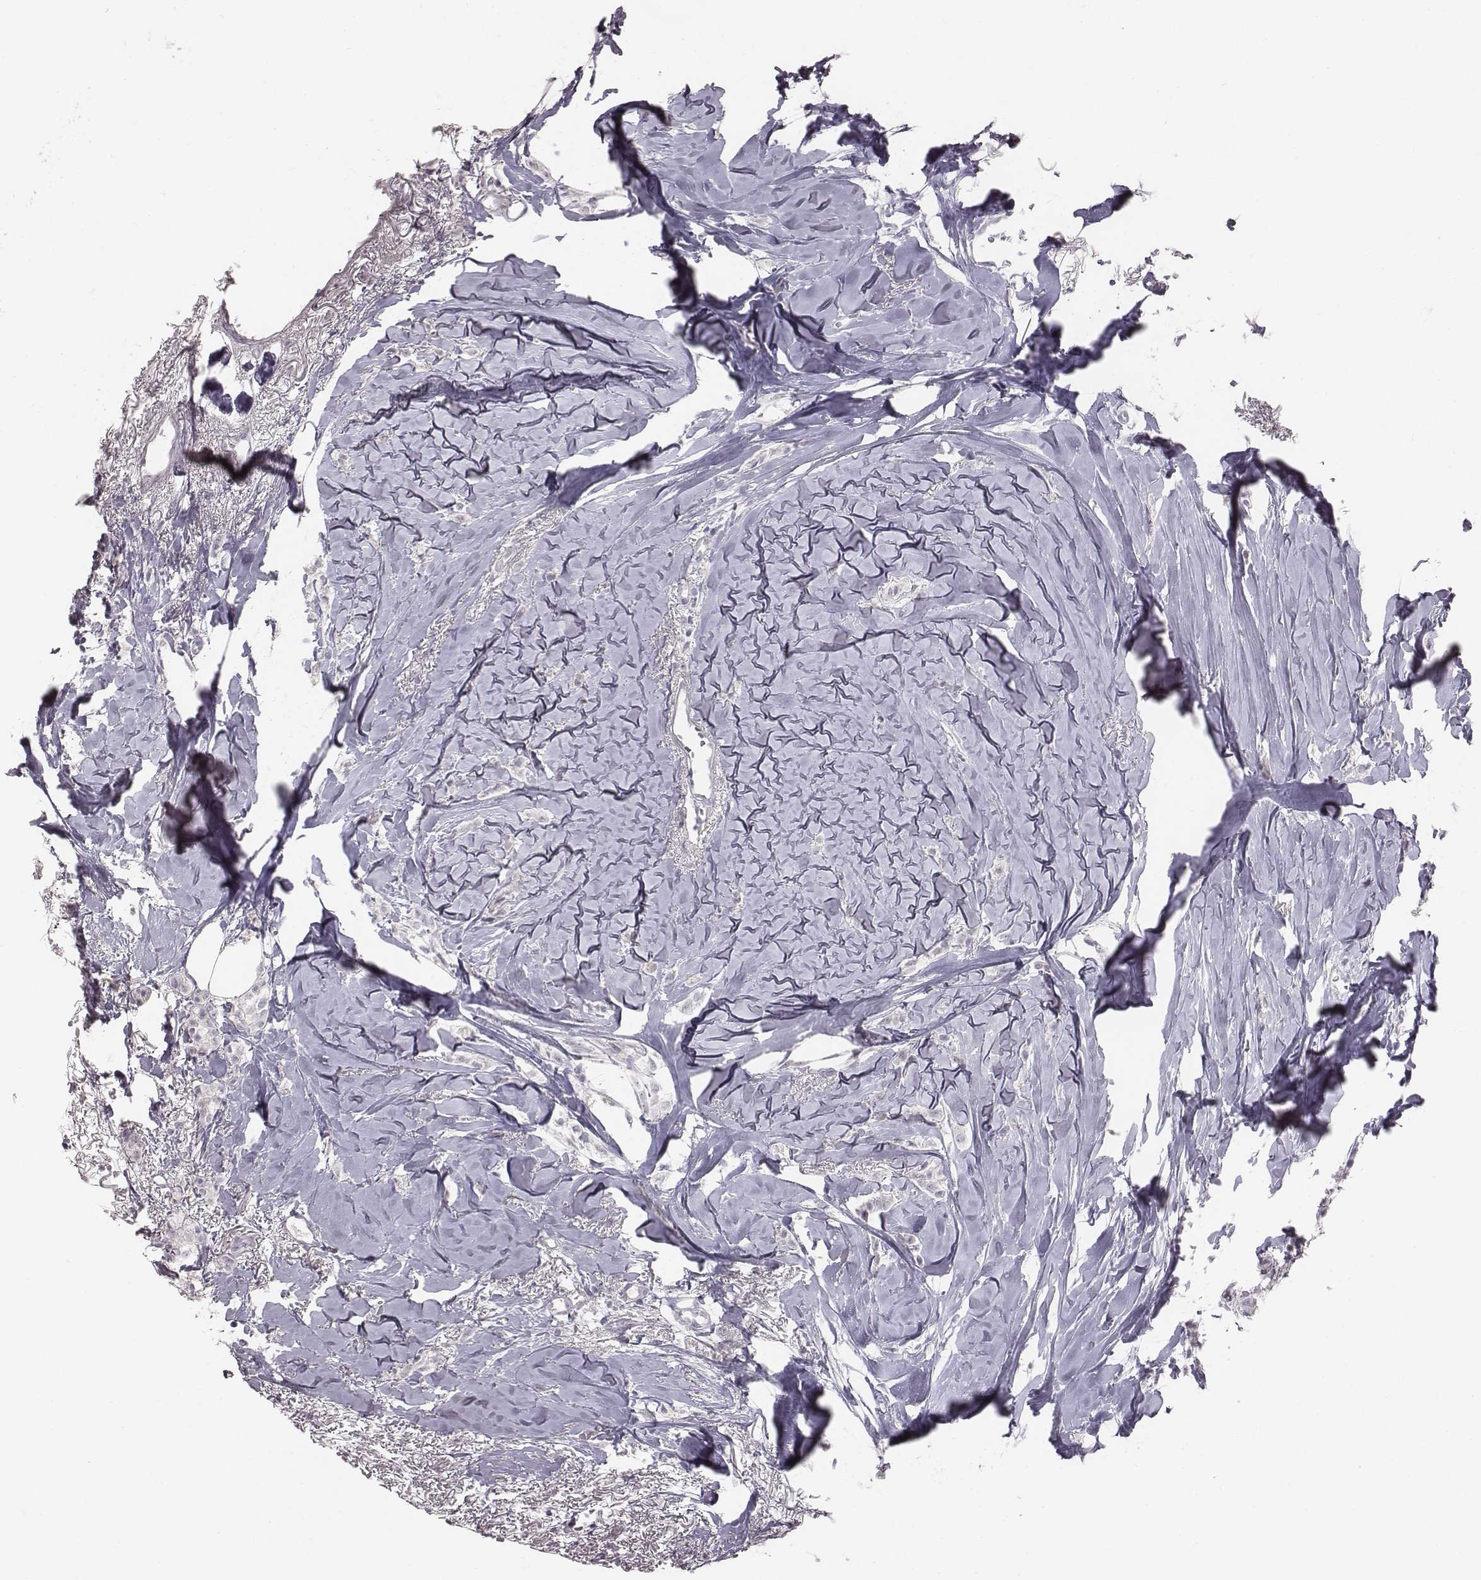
{"staining": {"intensity": "negative", "quantity": "none", "location": "none"}, "tissue": "breast cancer", "cell_type": "Tumor cells", "image_type": "cancer", "snomed": [{"axis": "morphology", "description": "Duct carcinoma"}, {"axis": "topography", "description": "Breast"}], "caption": "Immunohistochemistry histopathology image of neoplastic tissue: human intraductal carcinoma (breast) stained with DAB demonstrates no significant protein staining in tumor cells. (Immunohistochemistry, brightfield microscopy, high magnification).", "gene": "C6orf58", "patient": {"sex": "female", "age": 85}}